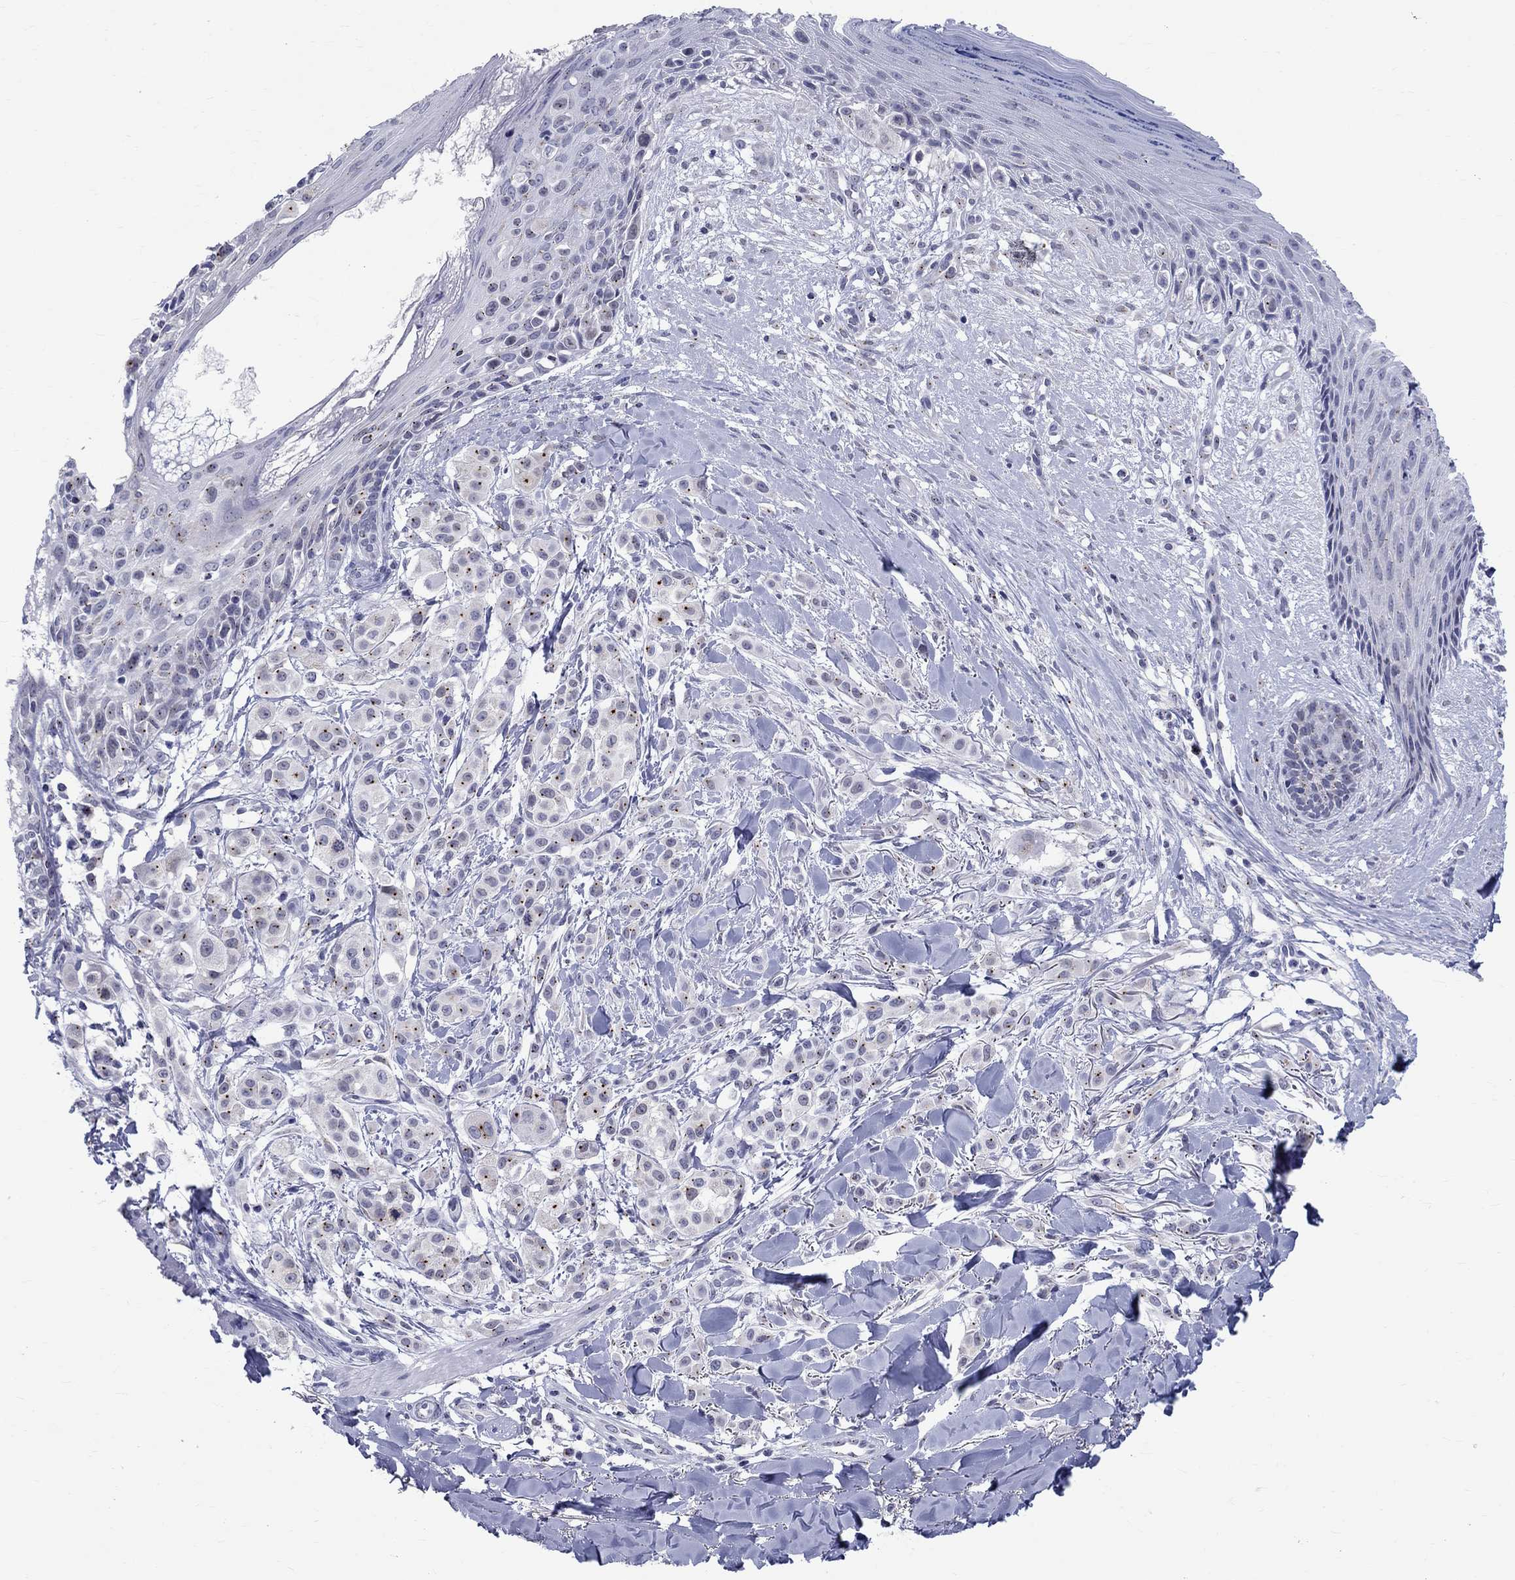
{"staining": {"intensity": "weak", "quantity": ">75%", "location": "cytoplasmic/membranous"}, "tissue": "melanoma", "cell_type": "Tumor cells", "image_type": "cancer", "snomed": [{"axis": "morphology", "description": "Malignant melanoma, NOS"}, {"axis": "topography", "description": "Skin"}], "caption": "IHC of melanoma reveals low levels of weak cytoplasmic/membranous positivity in about >75% of tumor cells. The protein is stained brown, and the nuclei are stained in blue (DAB (3,3'-diaminobenzidine) IHC with brightfield microscopy, high magnification).", "gene": "CEP43", "patient": {"sex": "male", "age": 57}}